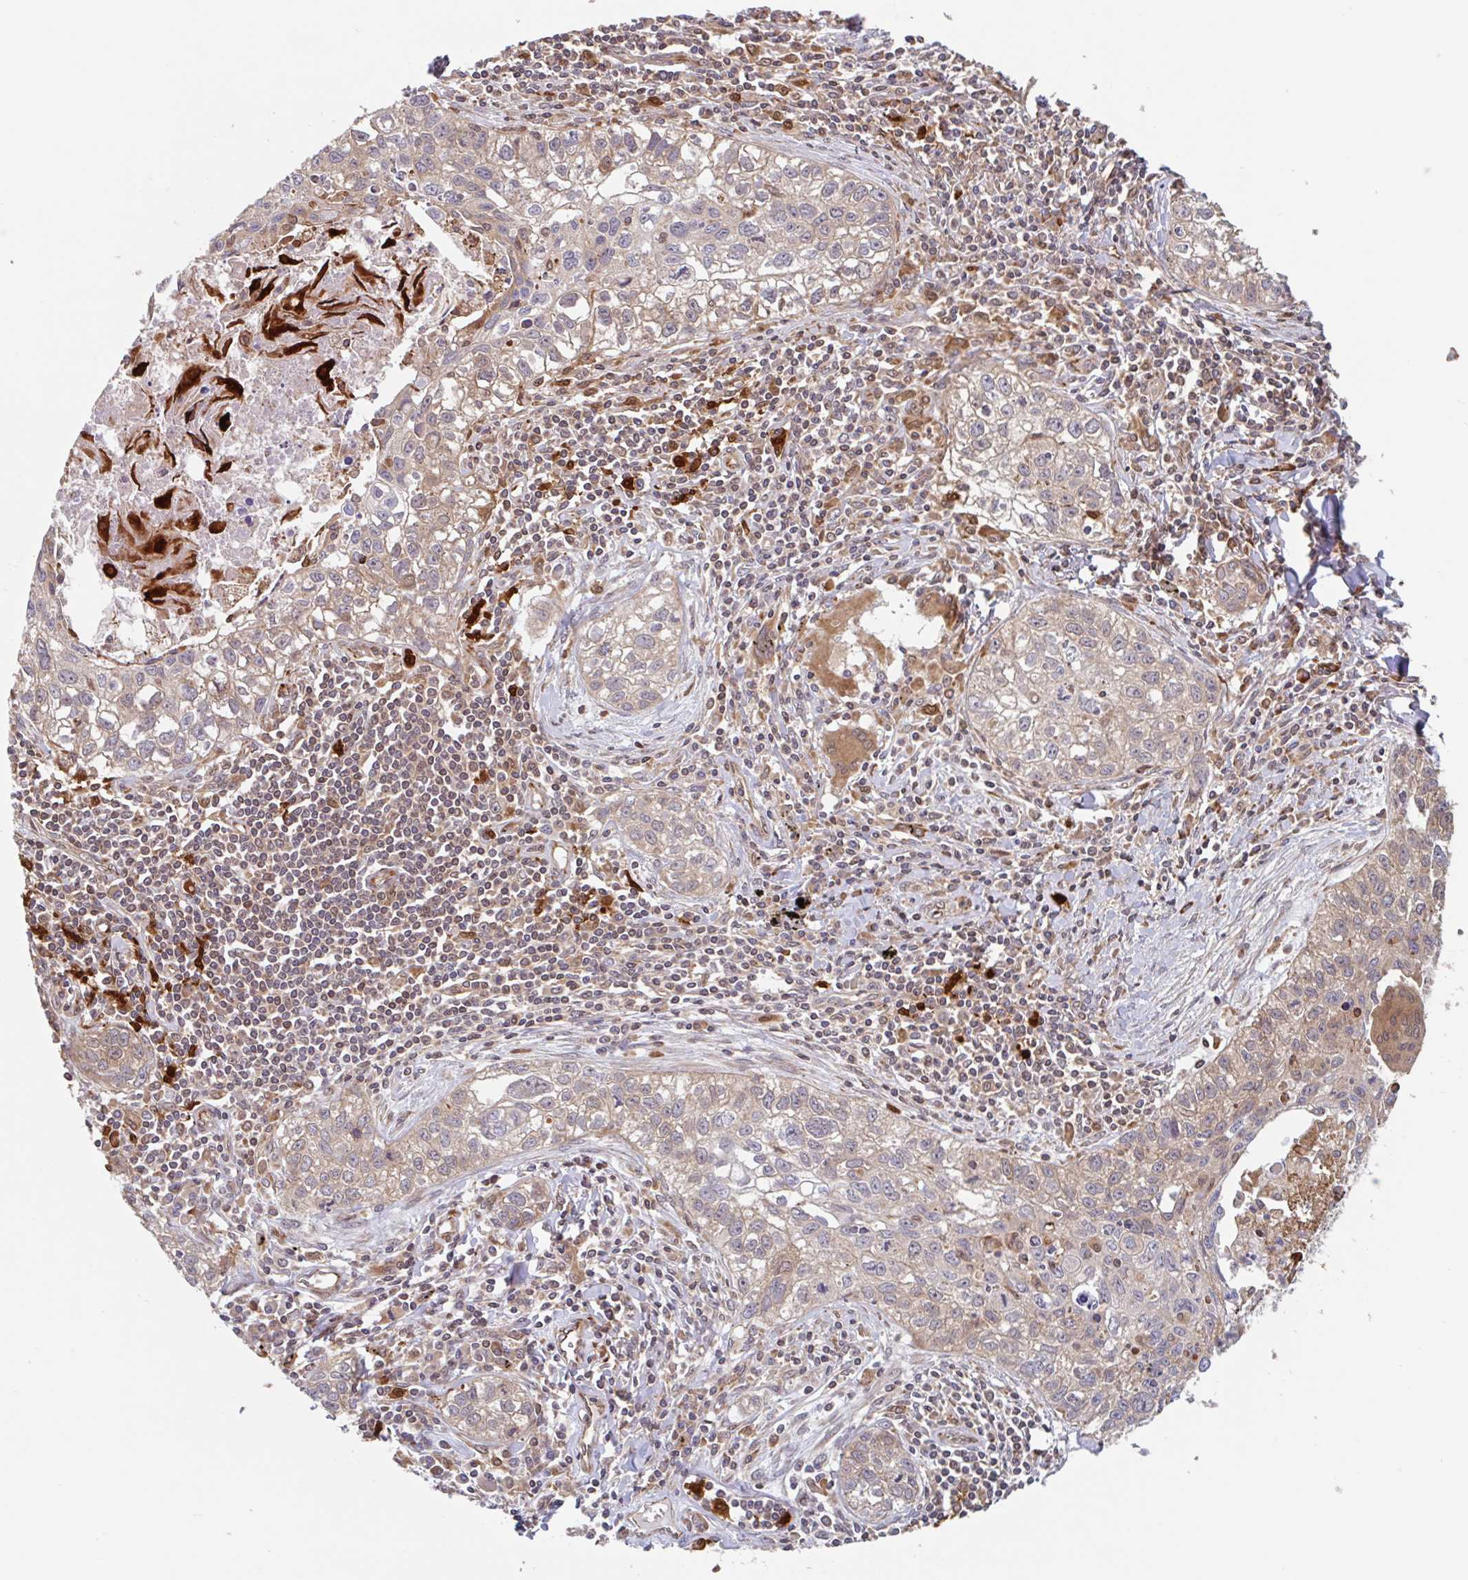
{"staining": {"intensity": "moderate", "quantity": "<25%", "location": "cytoplasmic/membranous"}, "tissue": "lung cancer", "cell_type": "Tumor cells", "image_type": "cancer", "snomed": [{"axis": "morphology", "description": "Squamous cell carcinoma, NOS"}, {"axis": "topography", "description": "Lung"}], "caption": "The image exhibits staining of squamous cell carcinoma (lung), revealing moderate cytoplasmic/membranous protein staining (brown color) within tumor cells.", "gene": "NUB1", "patient": {"sex": "male", "age": 74}}